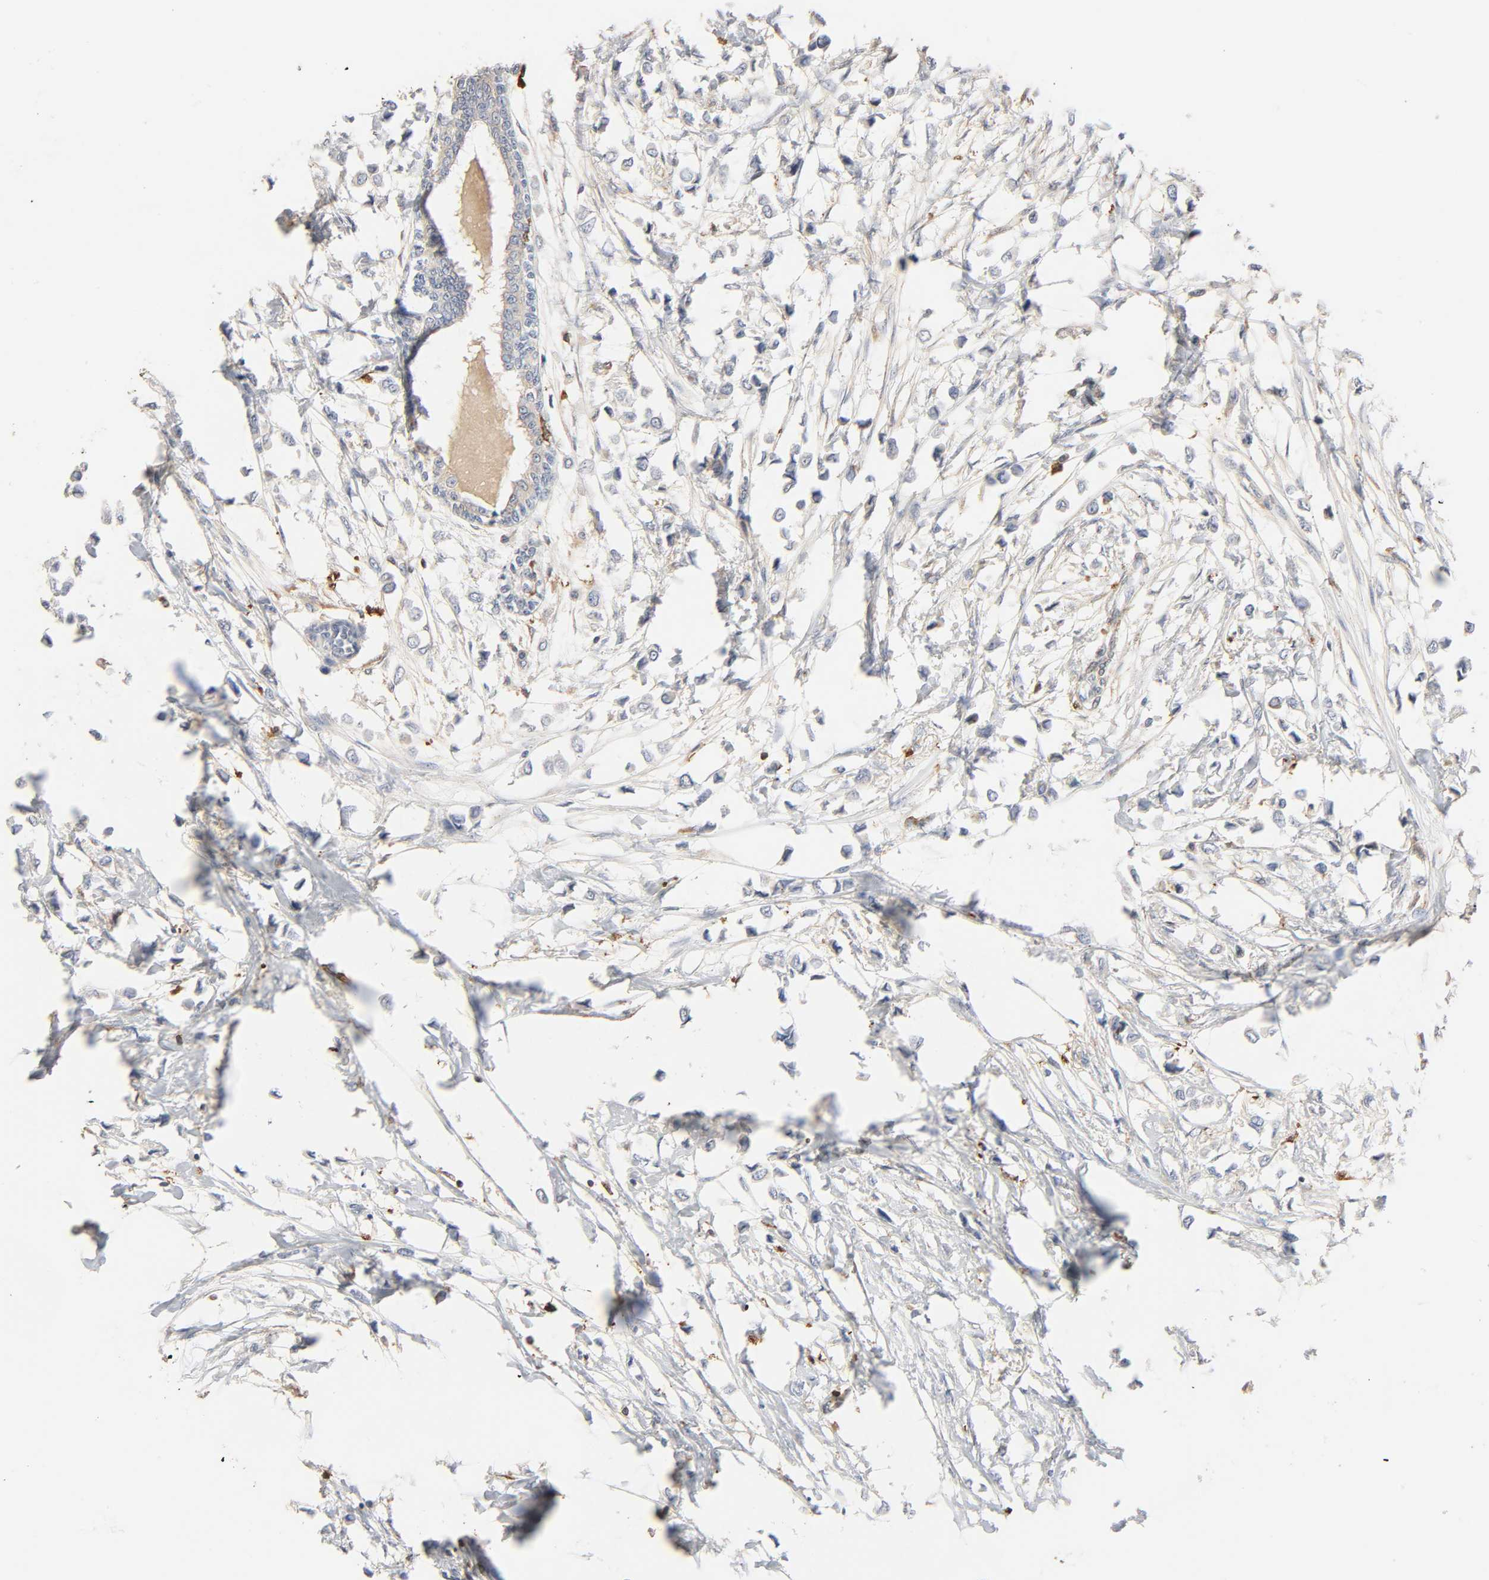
{"staining": {"intensity": "moderate", "quantity": "<25%", "location": "cytoplasmic/membranous"}, "tissue": "breast cancer", "cell_type": "Tumor cells", "image_type": "cancer", "snomed": [{"axis": "morphology", "description": "Lobular carcinoma"}, {"axis": "topography", "description": "Breast"}], "caption": "An image of human breast lobular carcinoma stained for a protein shows moderate cytoplasmic/membranous brown staining in tumor cells.", "gene": "BIN1", "patient": {"sex": "female", "age": 51}}